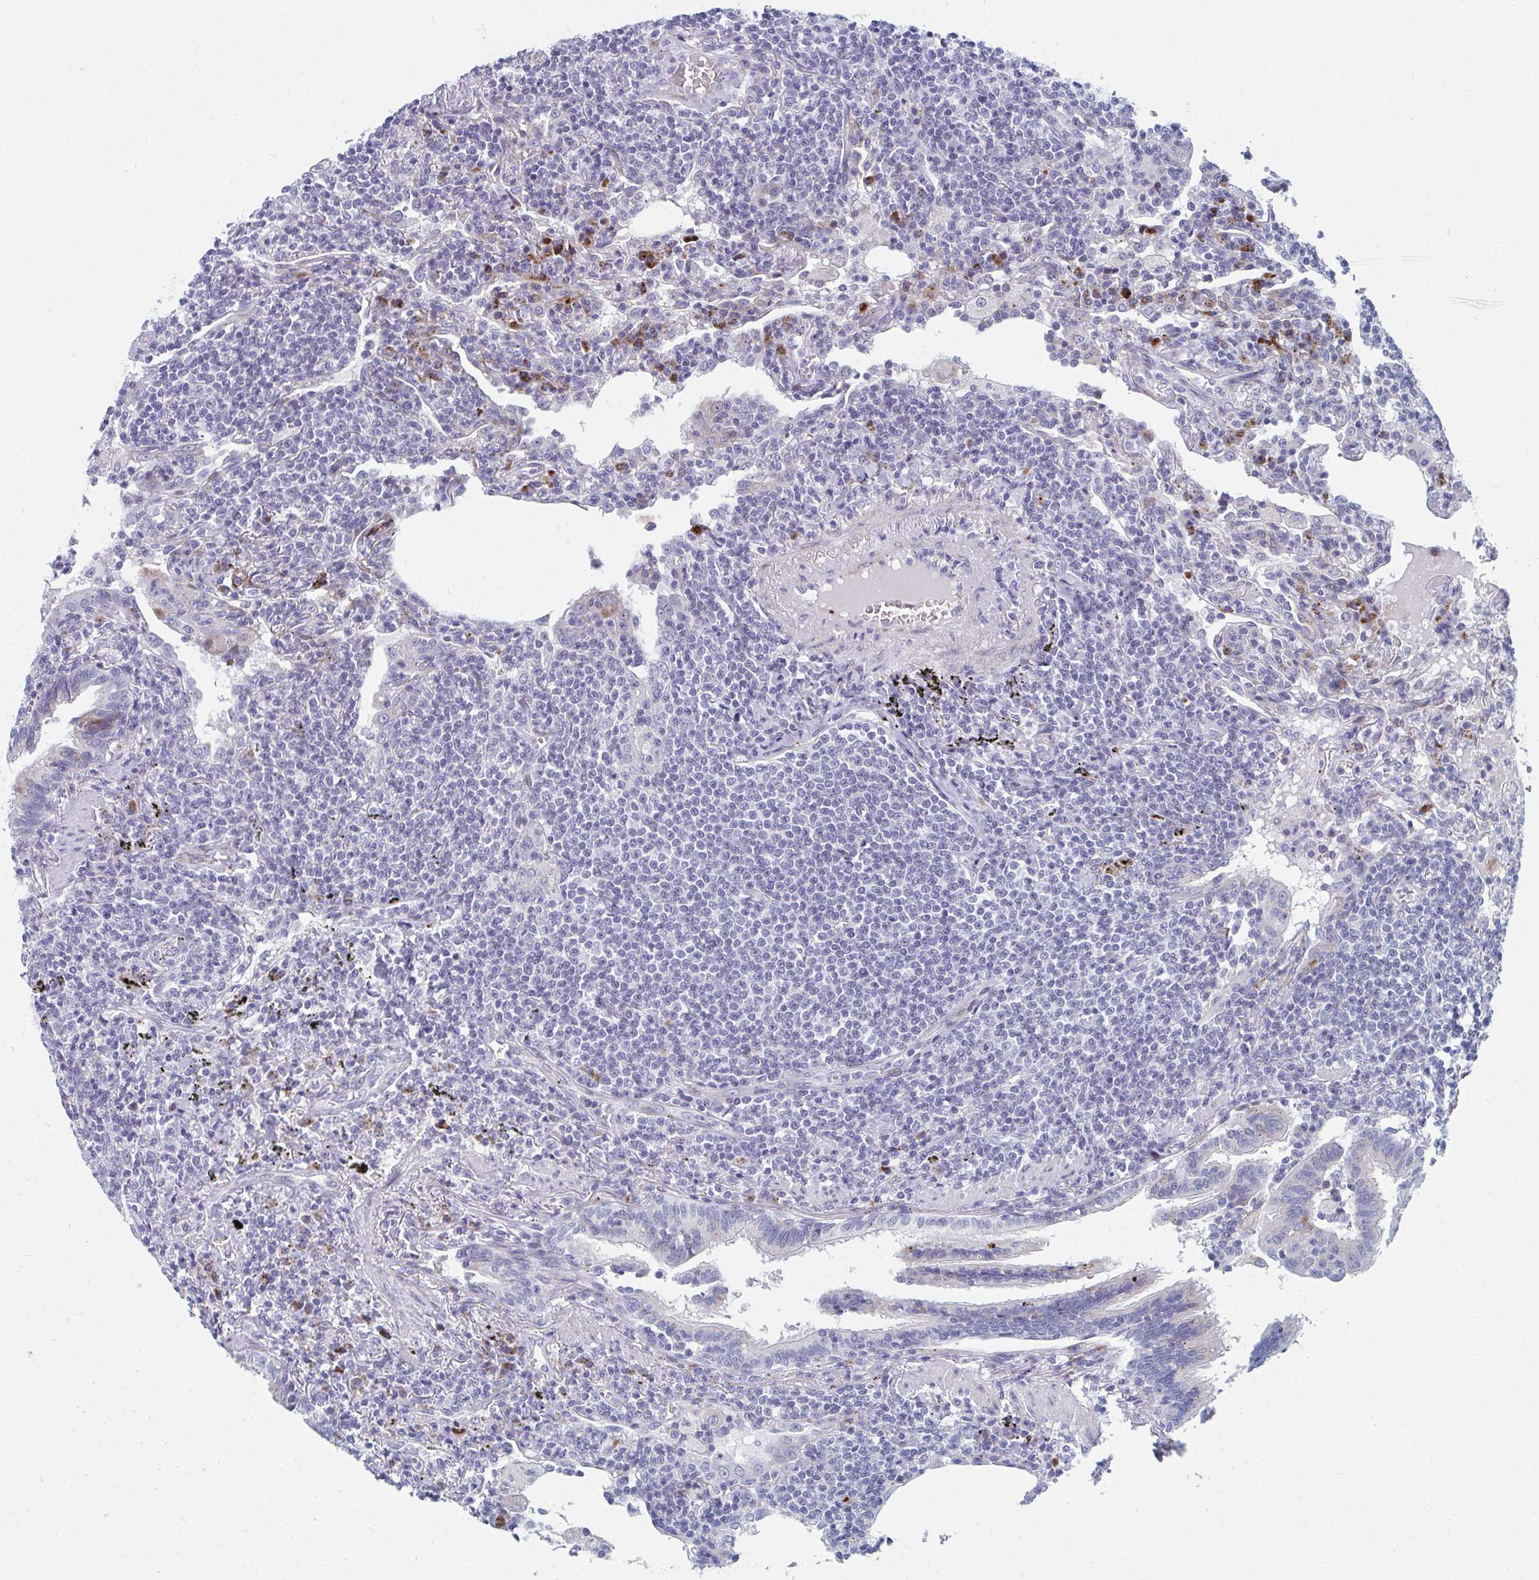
{"staining": {"intensity": "negative", "quantity": "none", "location": "none"}, "tissue": "lymphoma", "cell_type": "Tumor cells", "image_type": "cancer", "snomed": [{"axis": "morphology", "description": "Malignant lymphoma, non-Hodgkin's type, Low grade"}, {"axis": "topography", "description": "Lung"}], "caption": "IHC of human malignant lymphoma, non-Hodgkin's type (low-grade) shows no expression in tumor cells.", "gene": "OLFM2", "patient": {"sex": "female", "age": 71}}